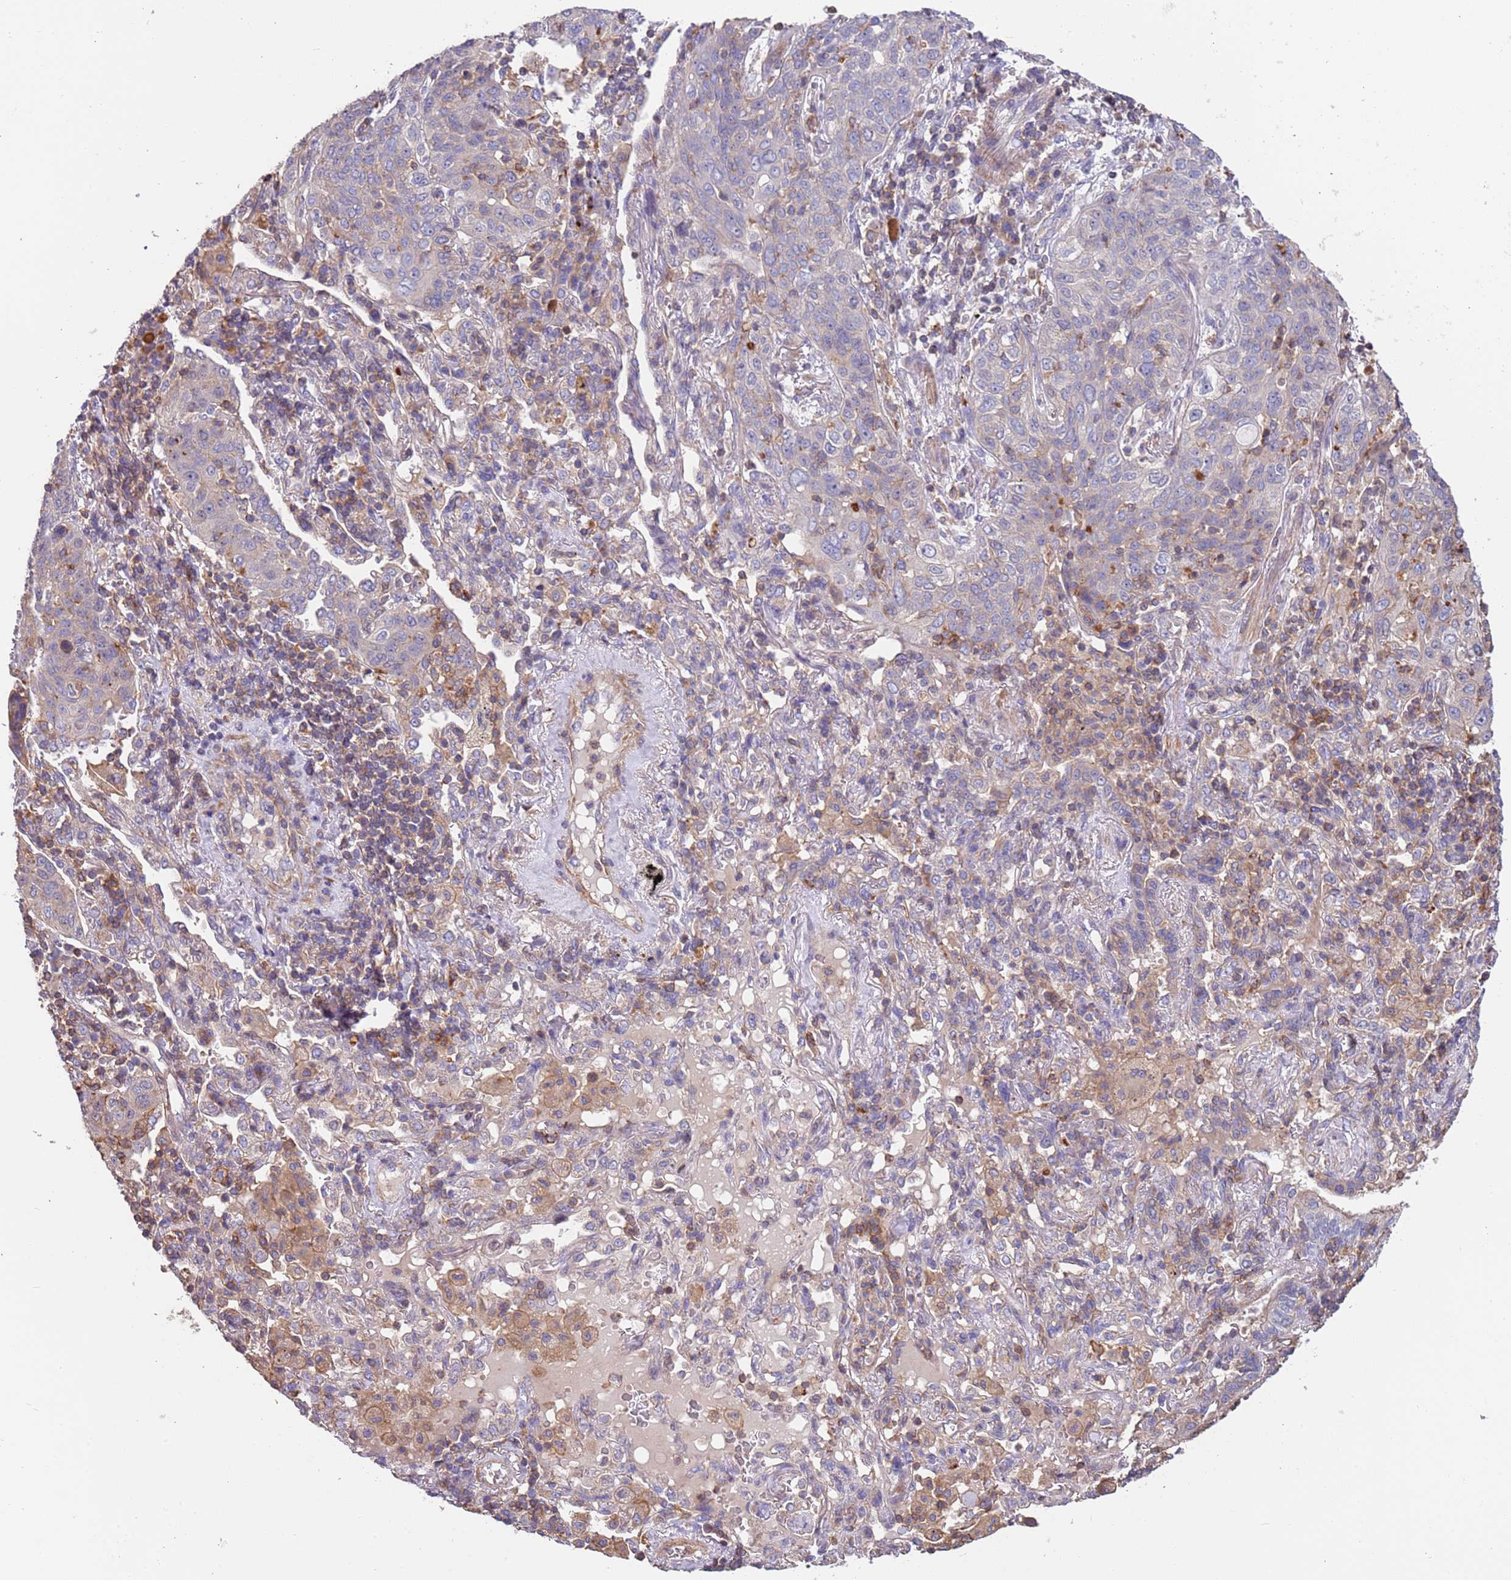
{"staining": {"intensity": "negative", "quantity": "none", "location": "none"}, "tissue": "lung cancer", "cell_type": "Tumor cells", "image_type": "cancer", "snomed": [{"axis": "morphology", "description": "Squamous cell carcinoma, NOS"}, {"axis": "topography", "description": "Lung"}], "caption": "A micrograph of squamous cell carcinoma (lung) stained for a protein demonstrates no brown staining in tumor cells.", "gene": "SYT4", "patient": {"sex": "female", "age": 70}}